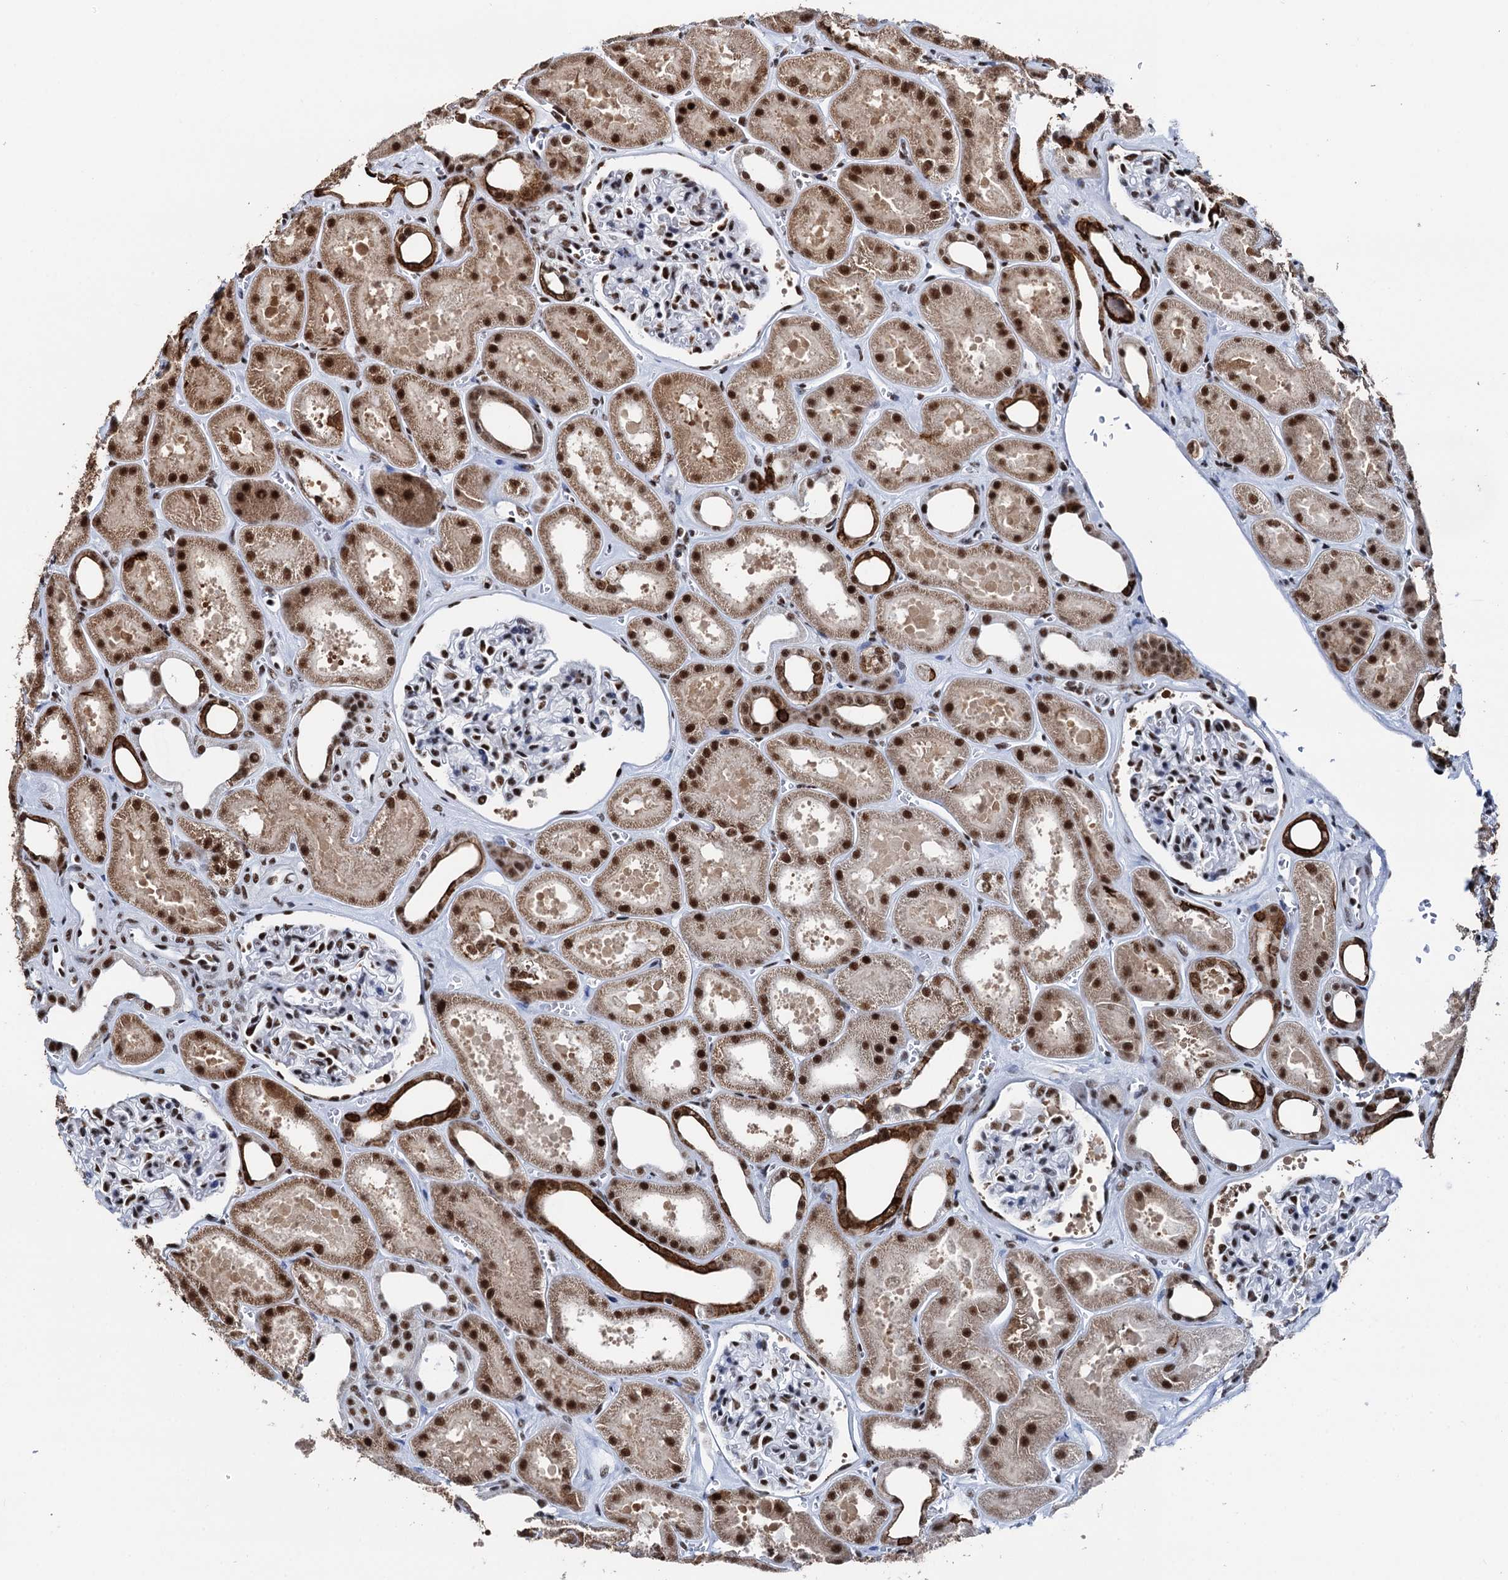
{"staining": {"intensity": "strong", "quantity": "25%-75%", "location": "nuclear"}, "tissue": "kidney", "cell_type": "Cells in glomeruli", "image_type": "normal", "snomed": [{"axis": "morphology", "description": "Normal tissue, NOS"}, {"axis": "morphology", "description": "Adenocarcinoma, NOS"}, {"axis": "topography", "description": "Kidney"}], "caption": "Immunohistochemical staining of benign kidney demonstrates high levels of strong nuclear positivity in approximately 25%-75% of cells in glomeruli.", "gene": "DDX23", "patient": {"sex": "female", "age": 68}}